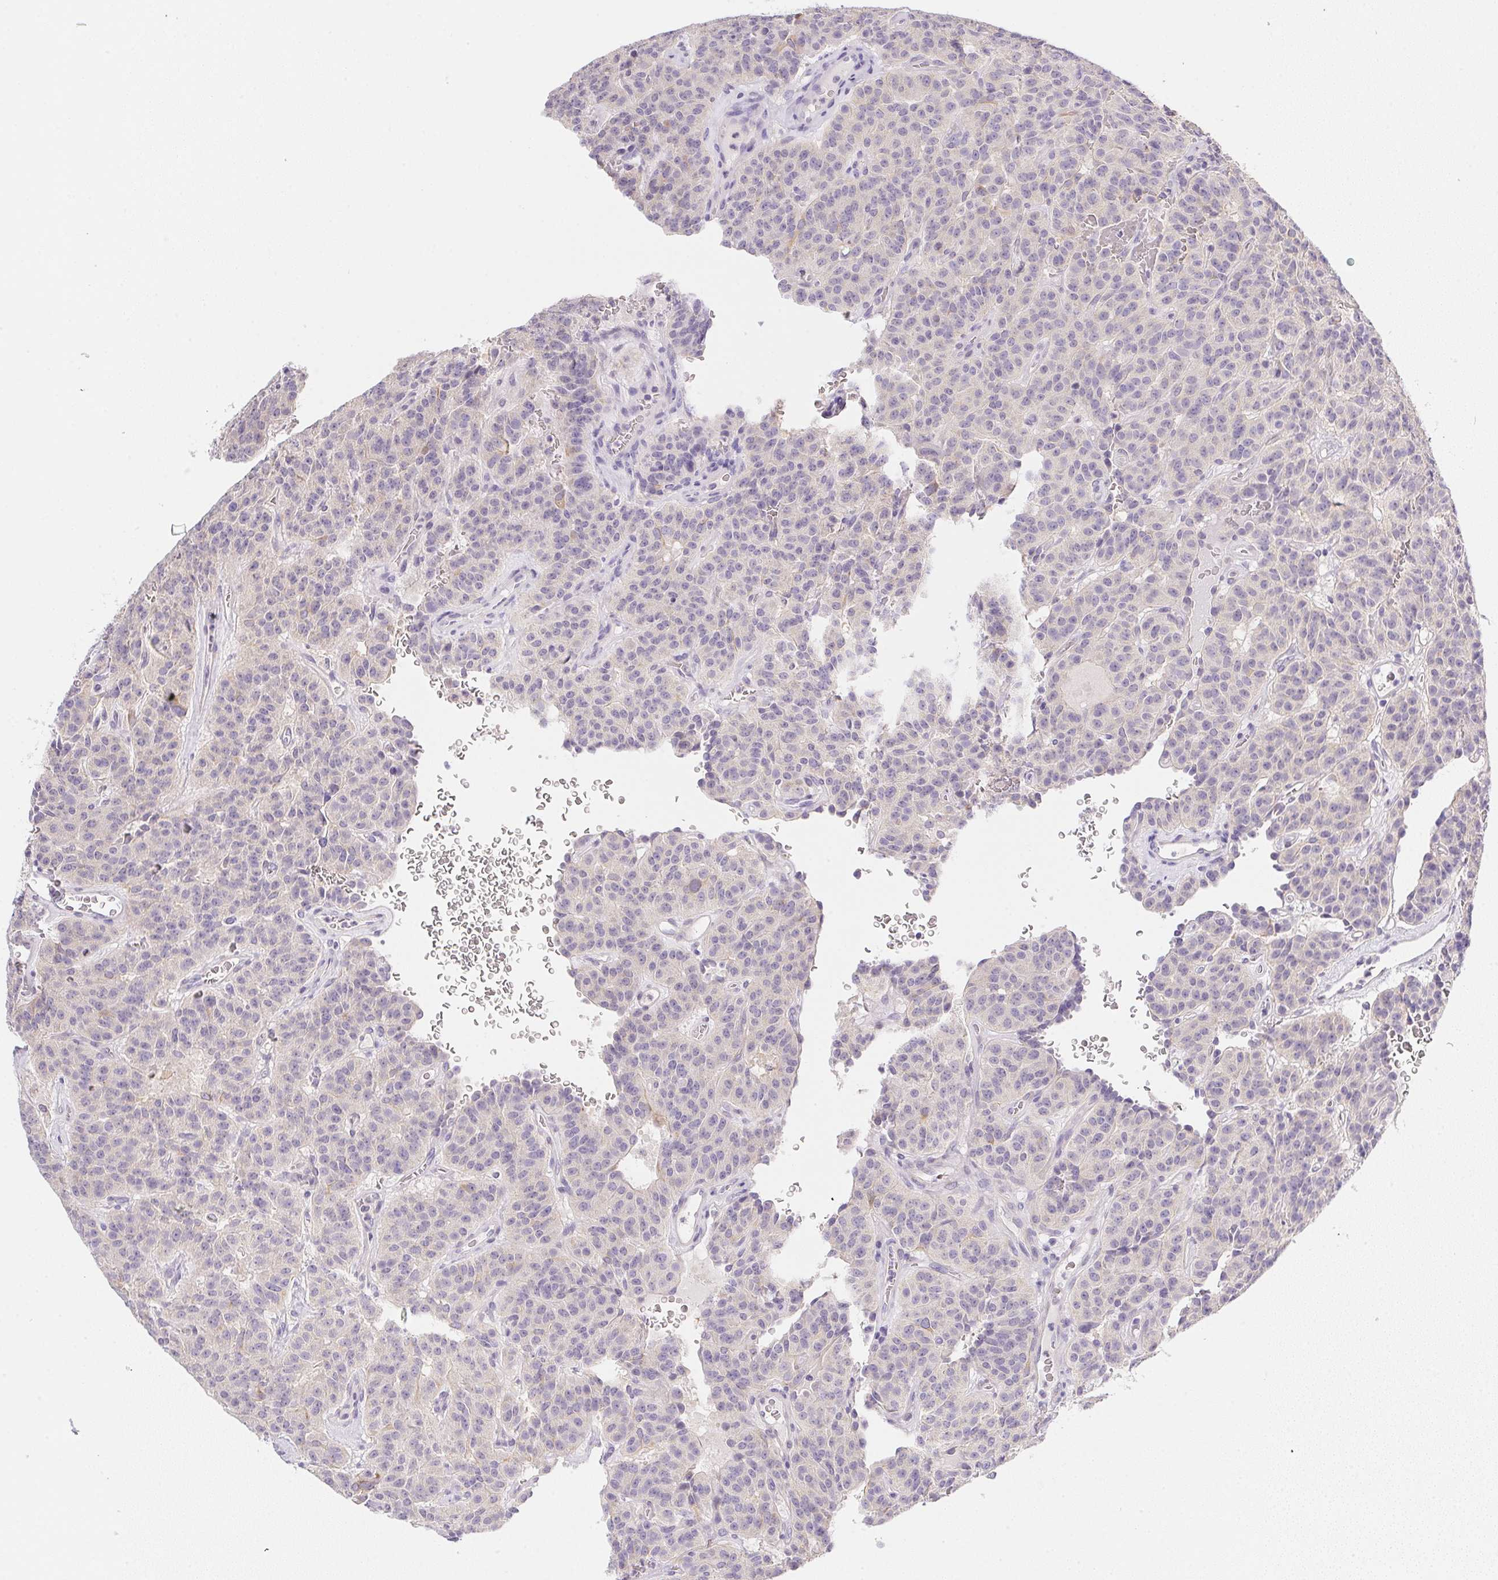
{"staining": {"intensity": "negative", "quantity": "none", "location": "none"}, "tissue": "carcinoid", "cell_type": "Tumor cells", "image_type": "cancer", "snomed": [{"axis": "morphology", "description": "Carcinoid, malignant, NOS"}, {"axis": "topography", "description": "Lung"}], "caption": "Tumor cells are negative for brown protein staining in malignant carcinoid. The staining is performed using DAB (3,3'-diaminobenzidine) brown chromogen with nuclei counter-stained in using hematoxylin.", "gene": "SLC17A7", "patient": {"sex": "female", "age": 61}}